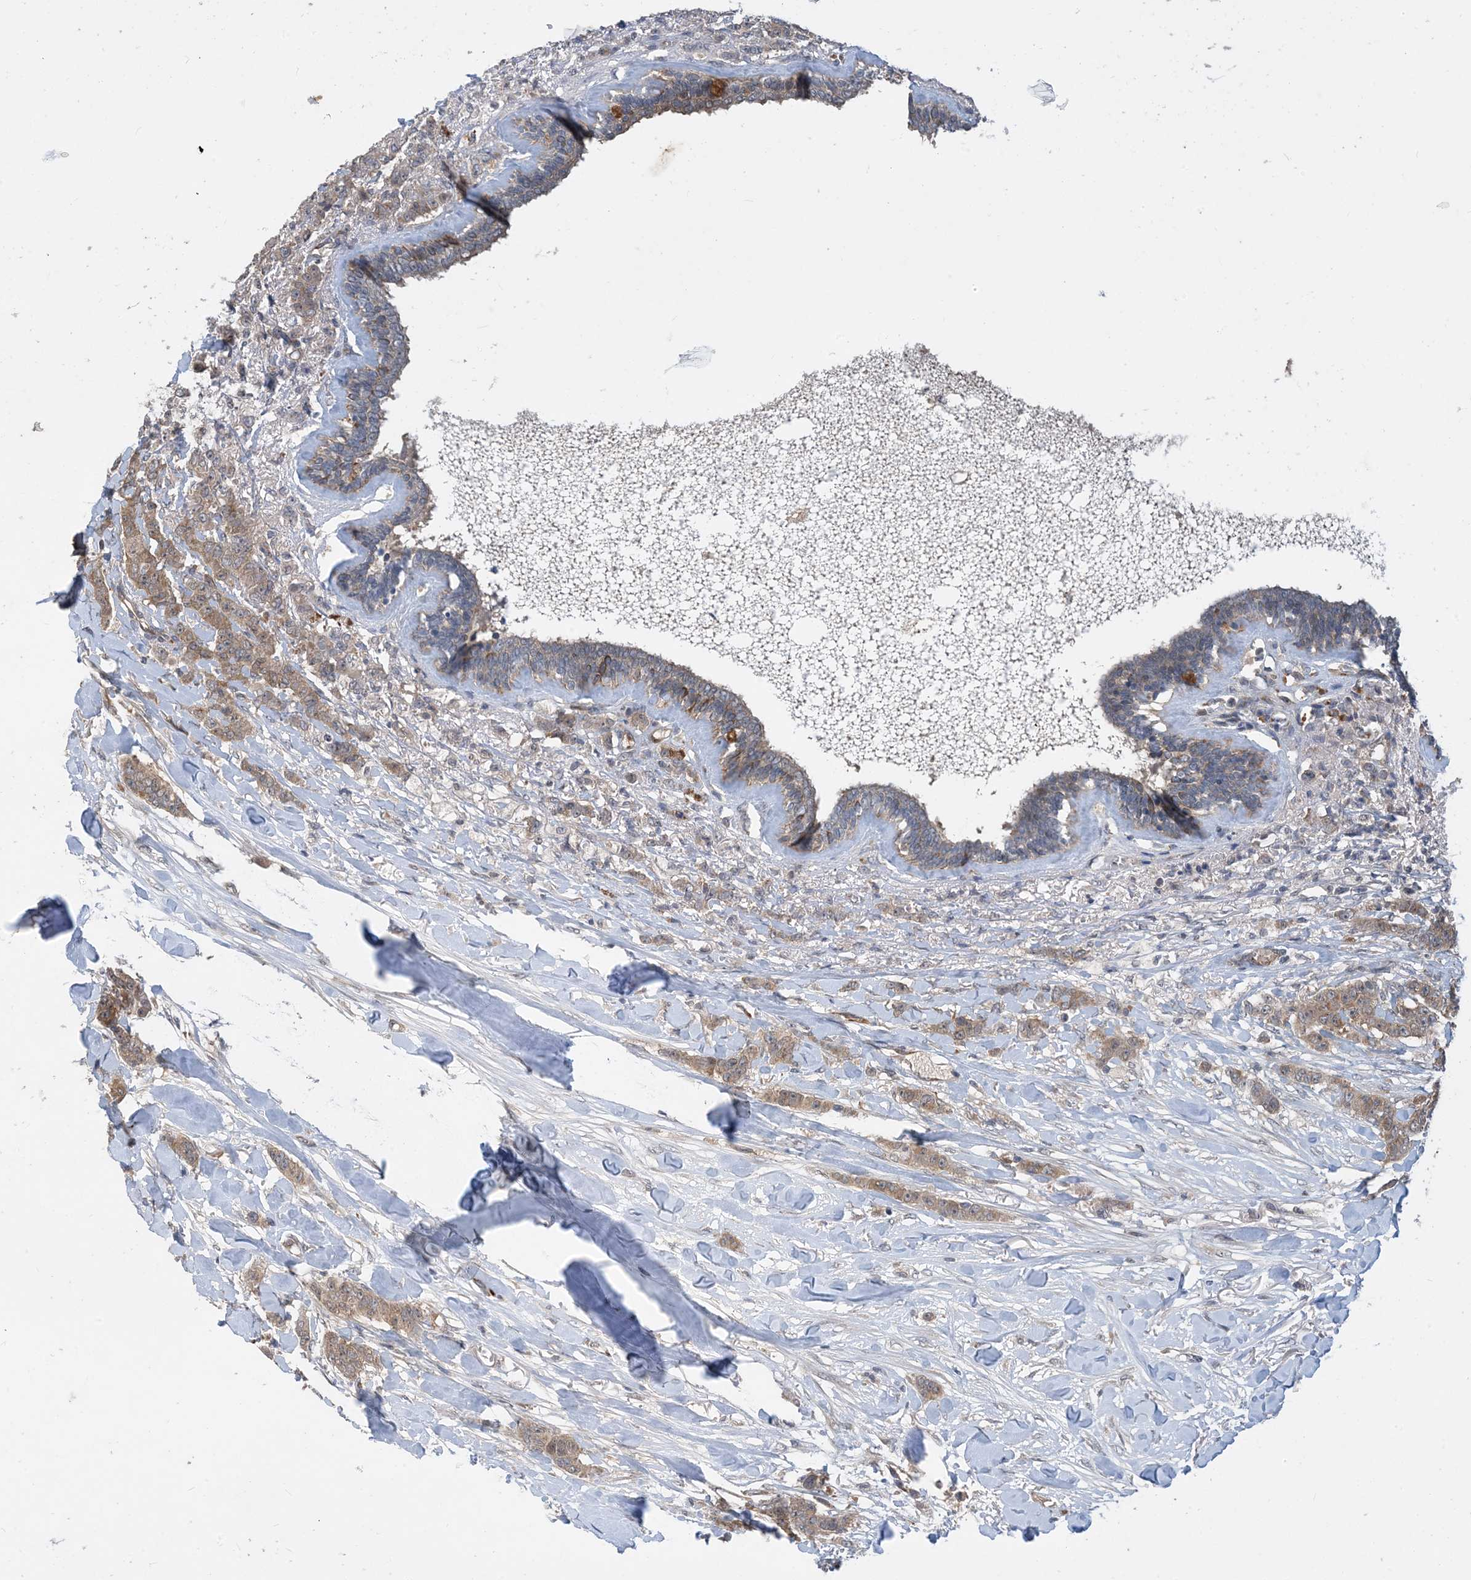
{"staining": {"intensity": "weak", "quantity": ">75%", "location": "cytoplasmic/membranous"}, "tissue": "breast cancer", "cell_type": "Tumor cells", "image_type": "cancer", "snomed": [{"axis": "morphology", "description": "Duct carcinoma"}, {"axis": "topography", "description": "Breast"}], "caption": "Immunohistochemistry (IHC) micrograph of breast cancer (infiltrating ductal carcinoma) stained for a protein (brown), which exhibits low levels of weak cytoplasmic/membranous positivity in about >75% of tumor cells.", "gene": "TINAG", "patient": {"sex": "female", "age": 40}}